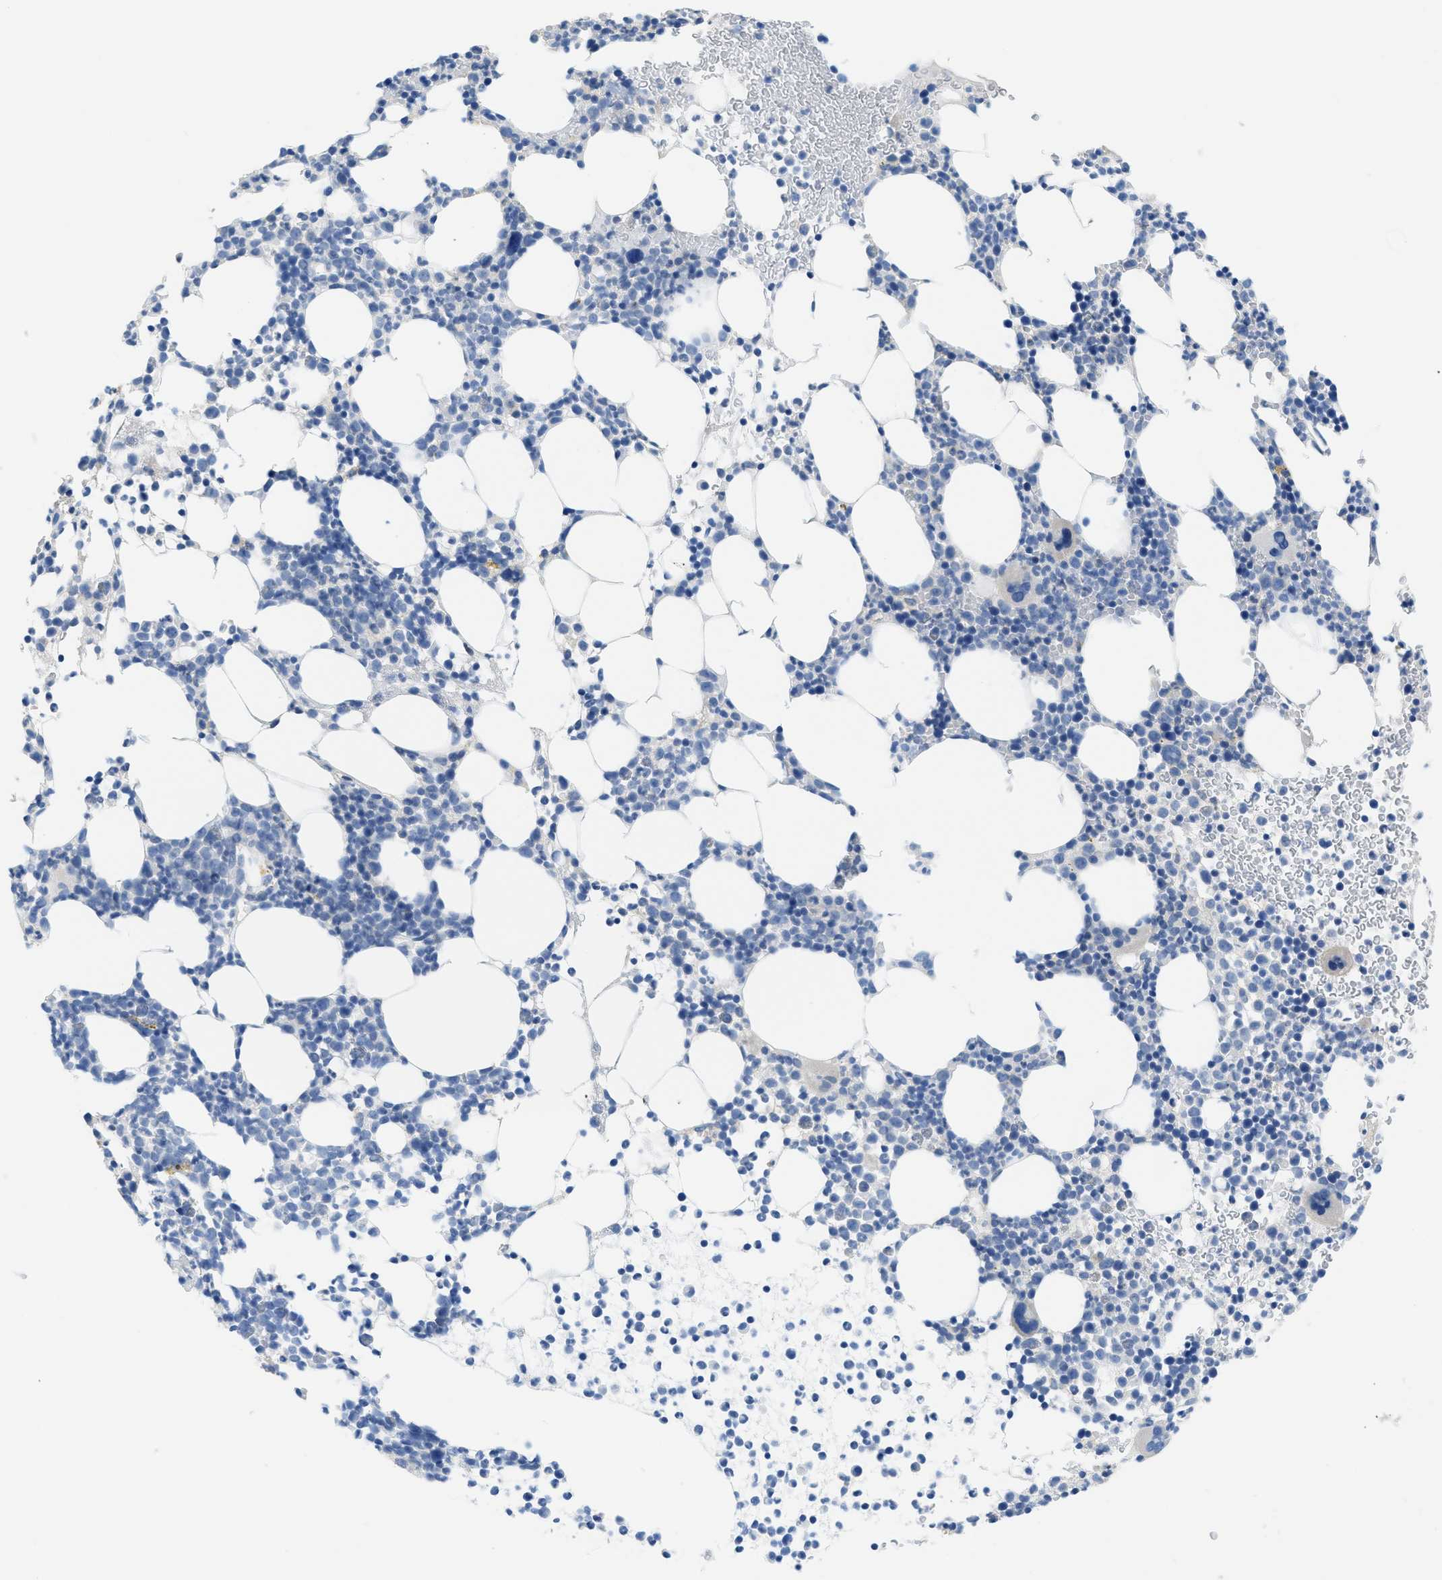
{"staining": {"intensity": "negative", "quantity": "none", "location": "none"}, "tissue": "bone marrow", "cell_type": "Hematopoietic cells", "image_type": "normal", "snomed": [{"axis": "morphology", "description": "Normal tissue, NOS"}, {"axis": "morphology", "description": "Inflammation, NOS"}, {"axis": "topography", "description": "Bone marrow"}], "caption": "Immunohistochemistry micrograph of unremarkable bone marrow: bone marrow stained with DAB (3,3'-diaminobenzidine) demonstrates no significant protein staining in hematopoietic cells. (DAB IHC, high magnification).", "gene": "CNNM4", "patient": {"sex": "female", "age": 67}}